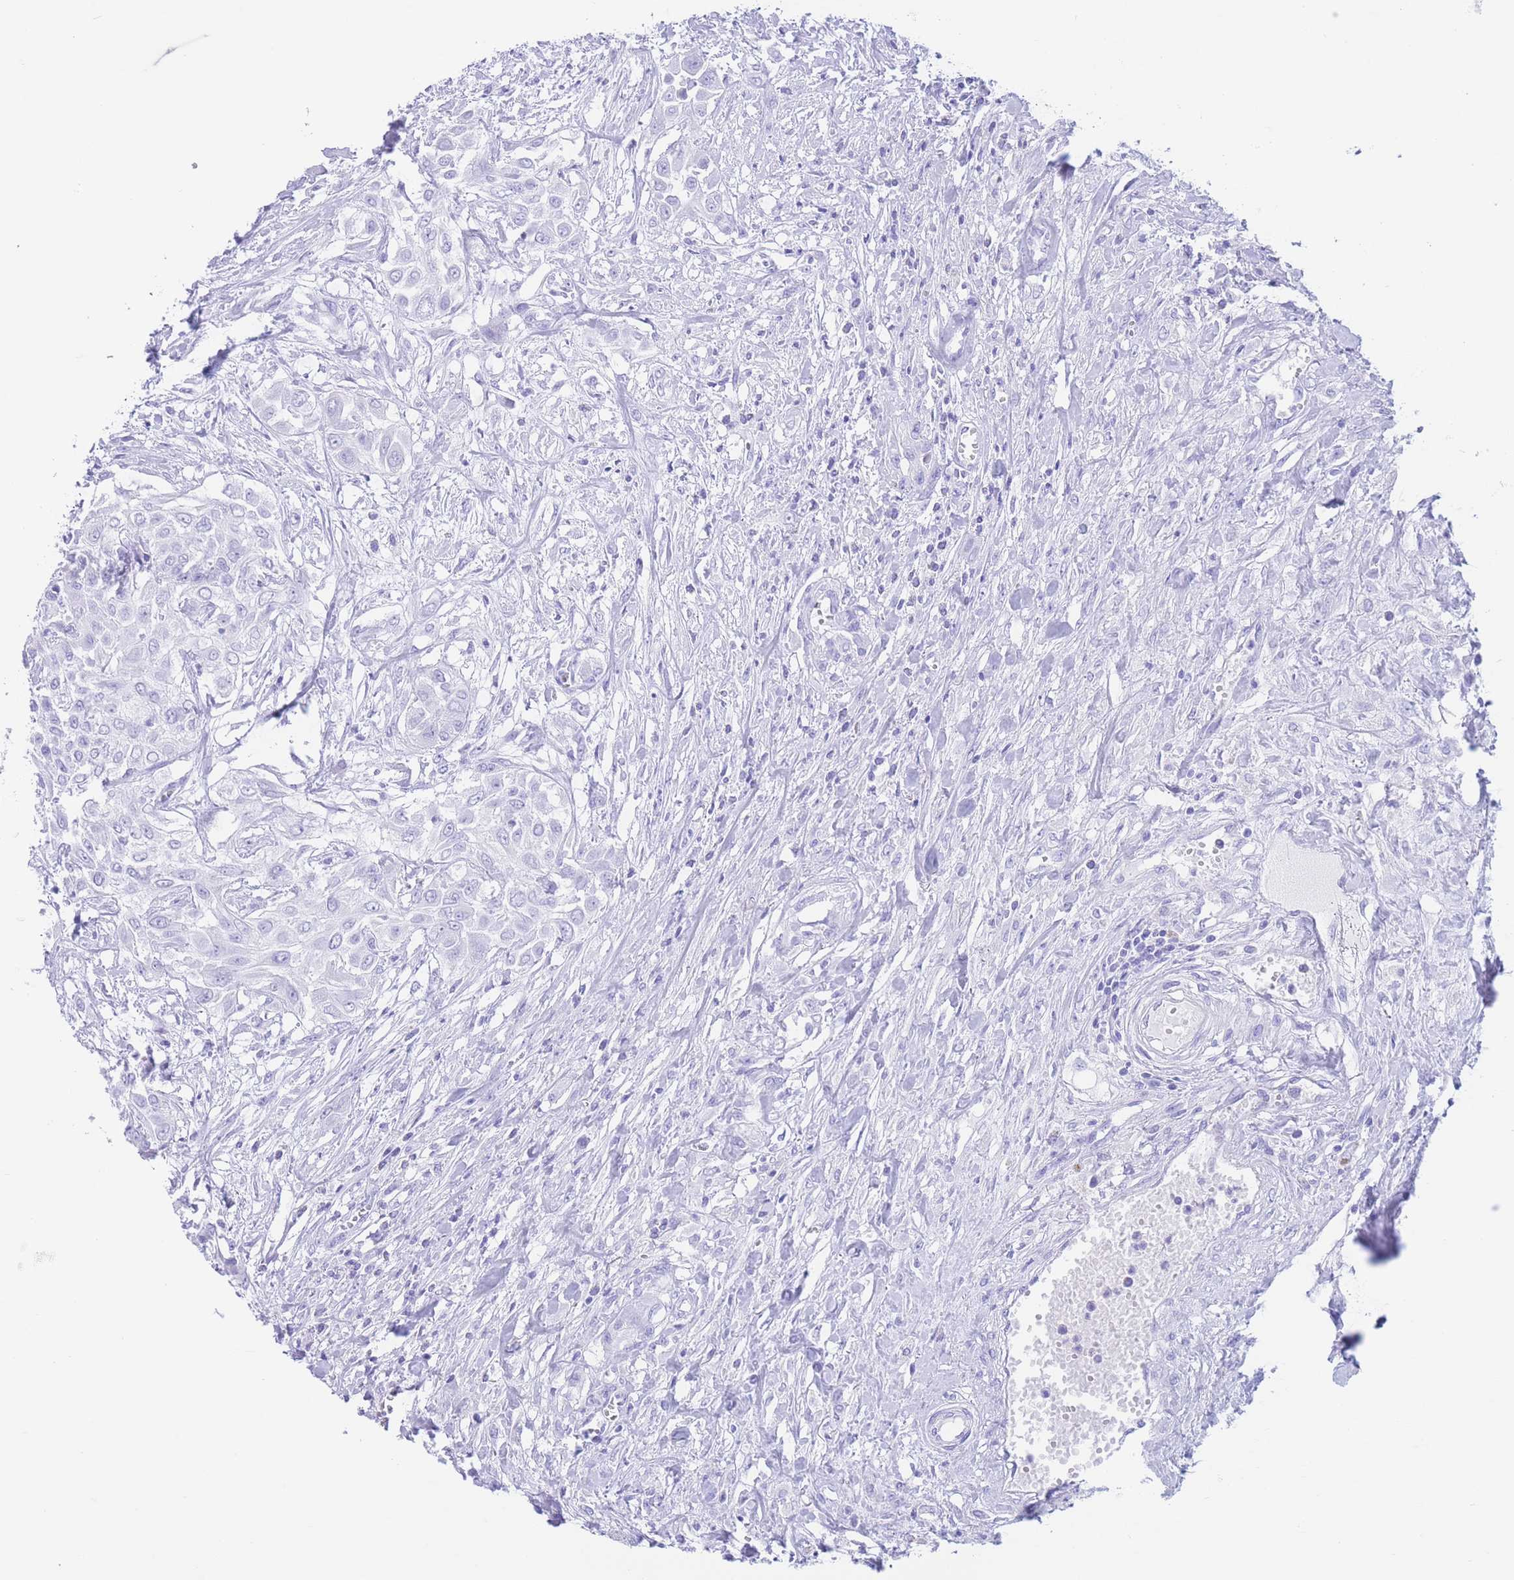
{"staining": {"intensity": "negative", "quantity": "none", "location": "none"}, "tissue": "urothelial cancer", "cell_type": "Tumor cells", "image_type": "cancer", "snomed": [{"axis": "morphology", "description": "Urothelial carcinoma, High grade"}, {"axis": "topography", "description": "Urinary bladder"}], "caption": "There is no significant expression in tumor cells of high-grade urothelial carcinoma. Brightfield microscopy of immunohistochemistry stained with DAB (brown) and hematoxylin (blue), captured at high magnification.", "gene": "SLCO1B3", "patient": {"sex": "male", "age": 57}}